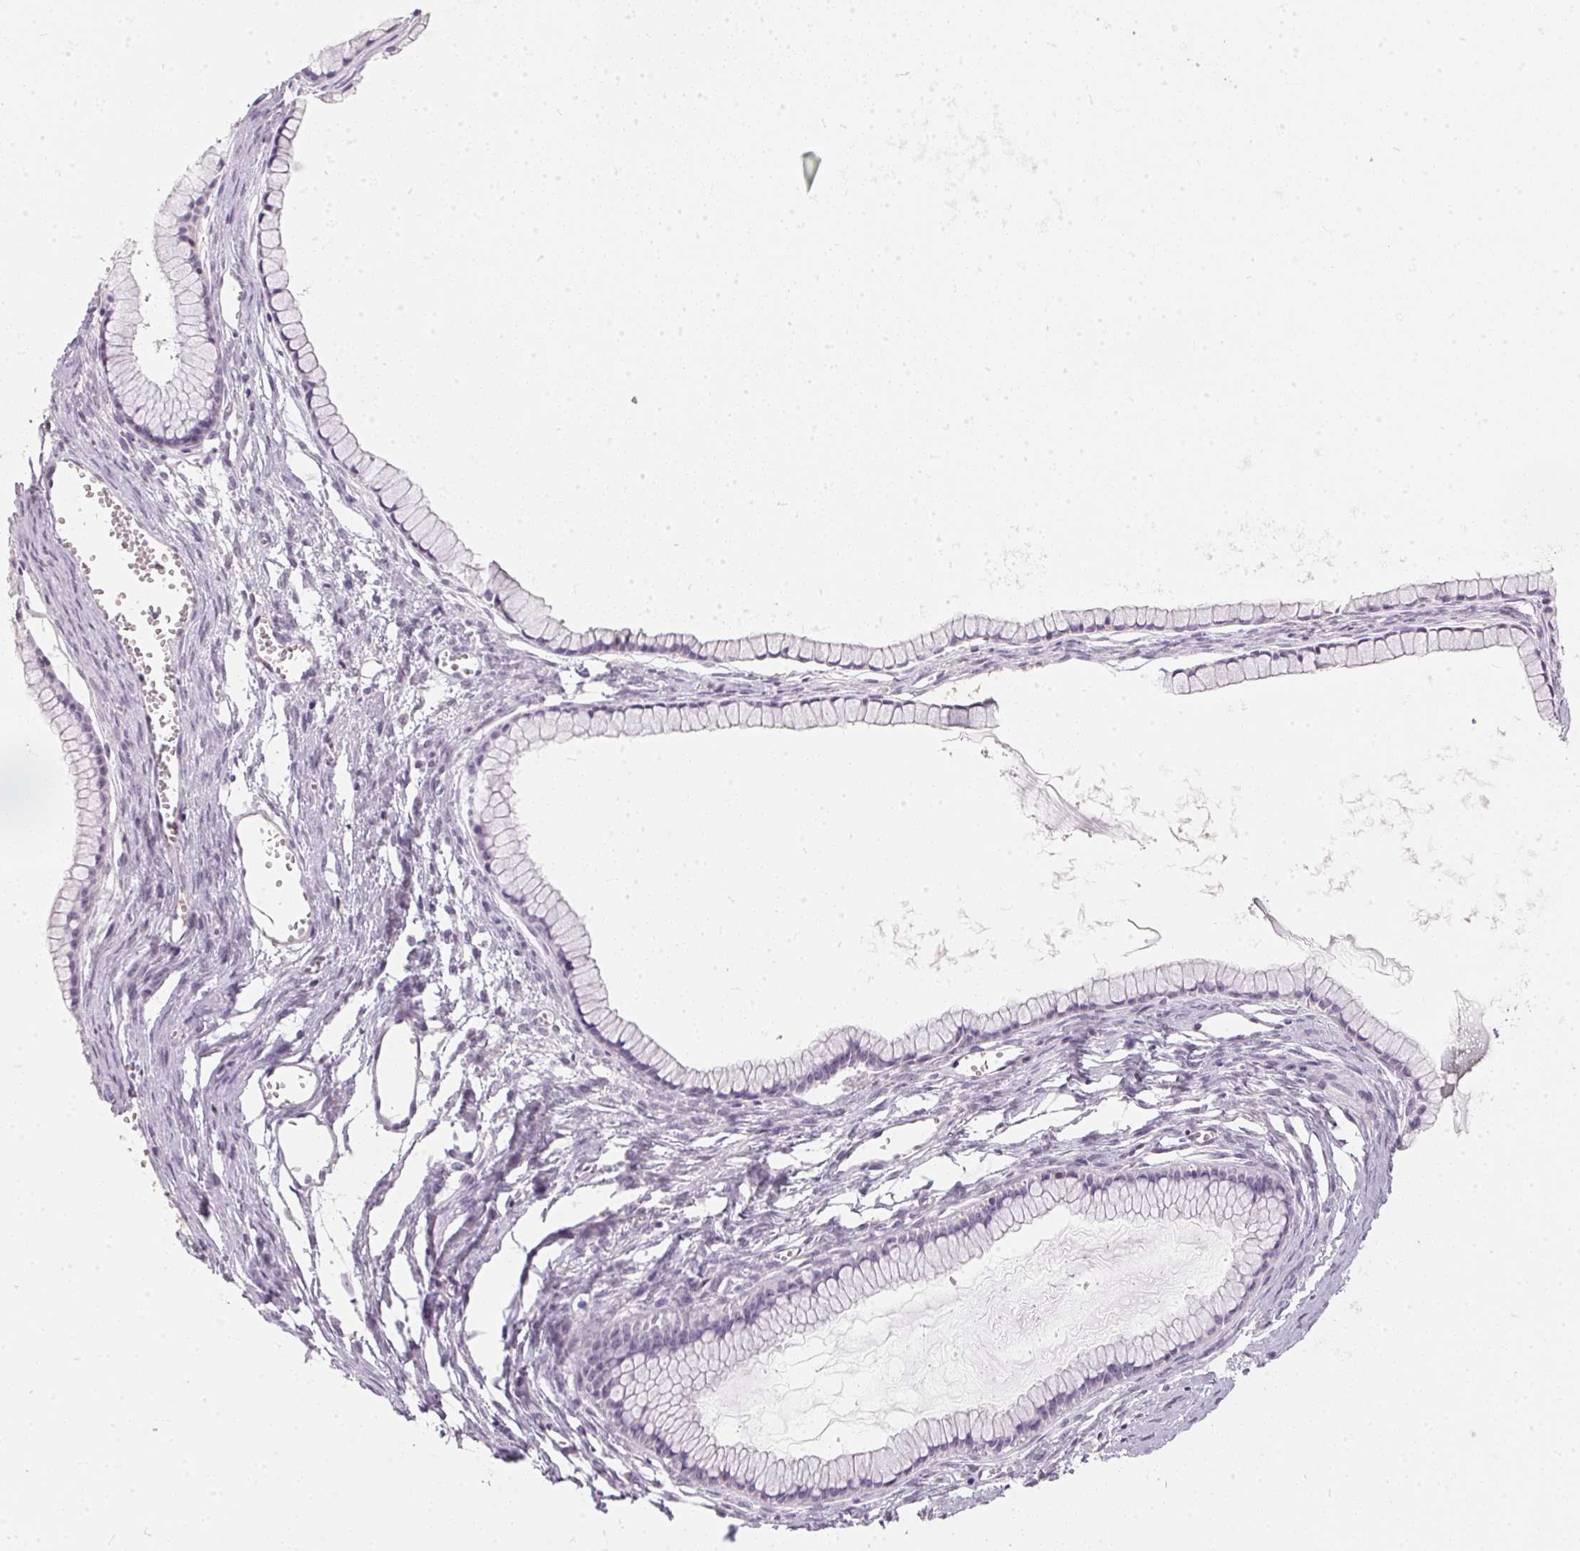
{"staining": {"intensity": "negative", "quantity": "none", "location": "none"}, "tissue": "ovarian cancer", "cell_type": "Tumor cells", "image_type": "cancer", "snomed": [{"axis": "morphology", "description": "Cystadenocarcinoma, mucinous, NOS"}, {"axis": "topography", "description": "Ovary"}], "caption": "Immunohistochemistry (IHC) image of neoplastic tissue: human ovarian cancer stained with DAB (3,3'-diaminobenzidine) reveals no significant protein expression in tumor cells.", "gene": "BLMH", "patient": {"sex": "female", "age": 41}}